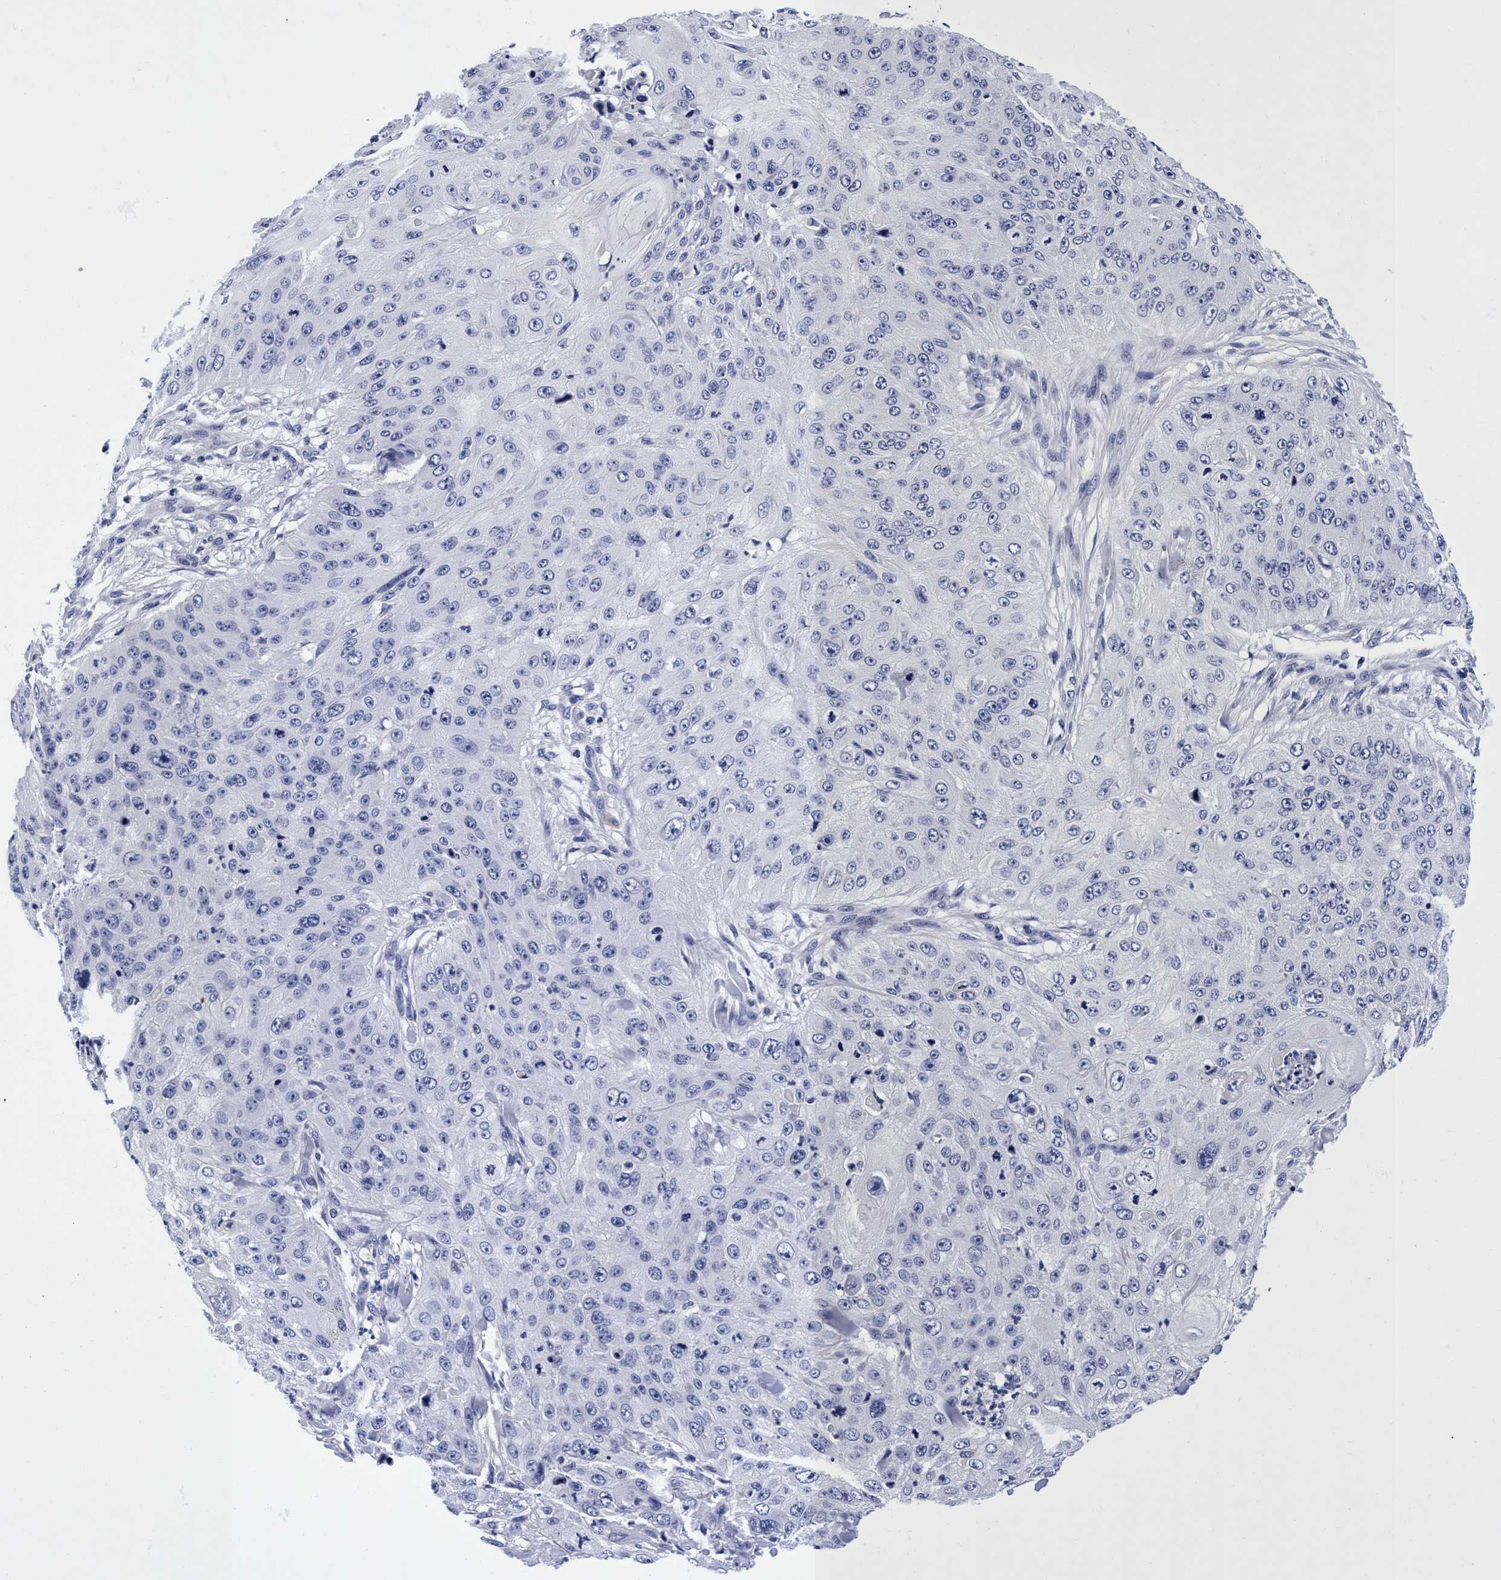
{"staining": {"intensity": "negative", "quantity": "none", "location": "none"}, "tissue": "skin cancer", "cell_type": "Tumor cells", "image_type": "cancer", "snomed": [{"axis": "morphology", "description": "Squamous cell carcinoma, NOS"}, {"axis": "topography", "description": "Skin"}], "caption": "Skin cancer was stained to show a protein in brown. There is no significant positivity in tumor cells.", "gene": "PLPPR1", "patient": {"sex": "female", "age": 80}}